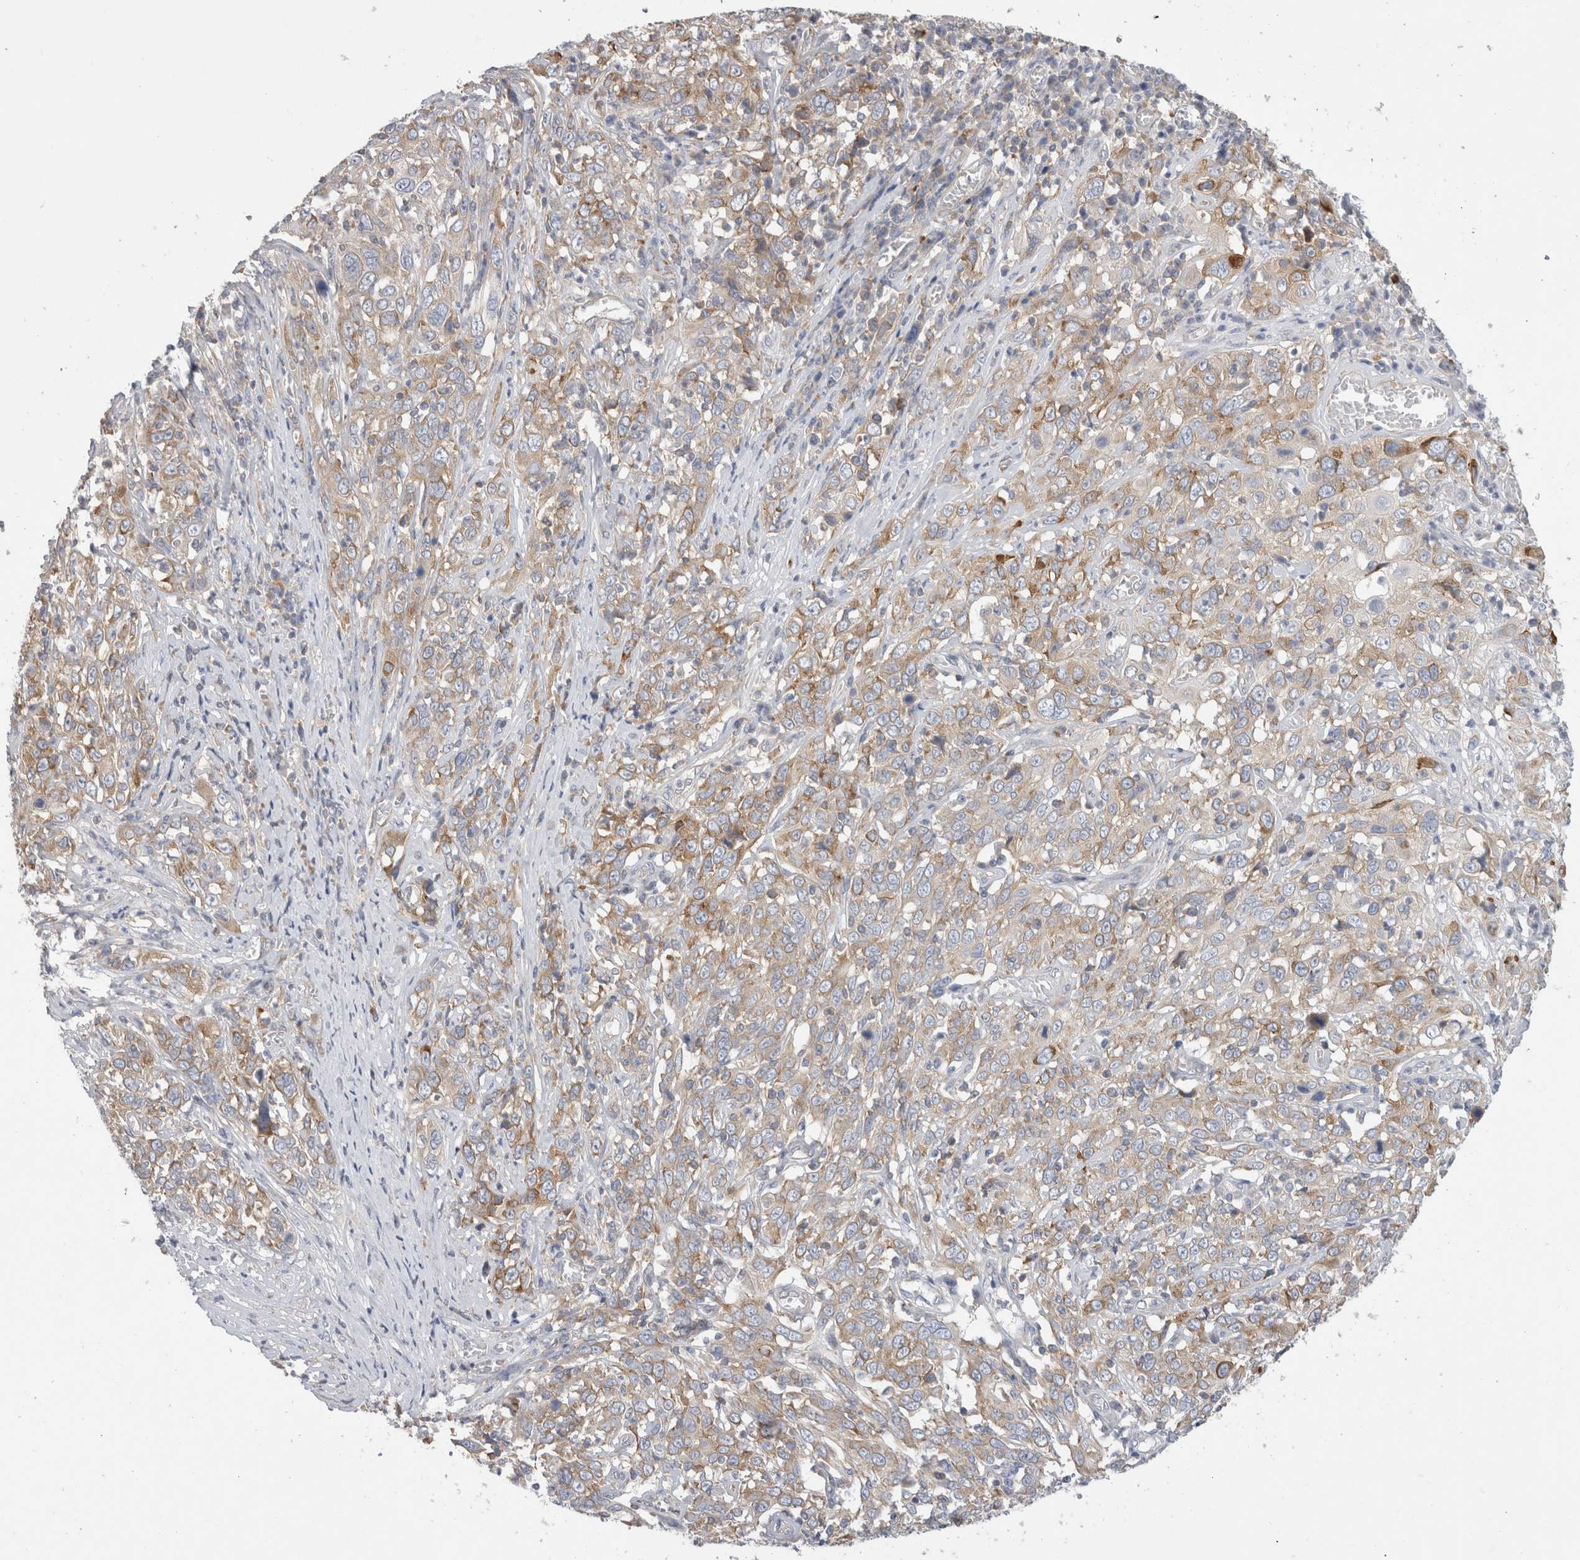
{"staining": {"intensity": "moderate", "quantity": "<25%", "location": "cytoplasmic/membranous"}, "tissue": "cervical cancer", "cell_type": "Tumor cells", "image_type": "cancer", "snomed": [{"axis": "morphology", "description": "Squamous cell carcinoma, NOS"}, {"axis": "topography", "description": "Cervix"}], "caption": "Tumor cells exhibit moderate cytoplasmic/membranous staining in about <25% of cells in cervical cancer. (DAB (3,3'-diaminobenzidine) IHC, brown staining for protein, blue staining for nuclei).", "gene": "ZNF23", "patient": {"sex": "female", "age": 46}}